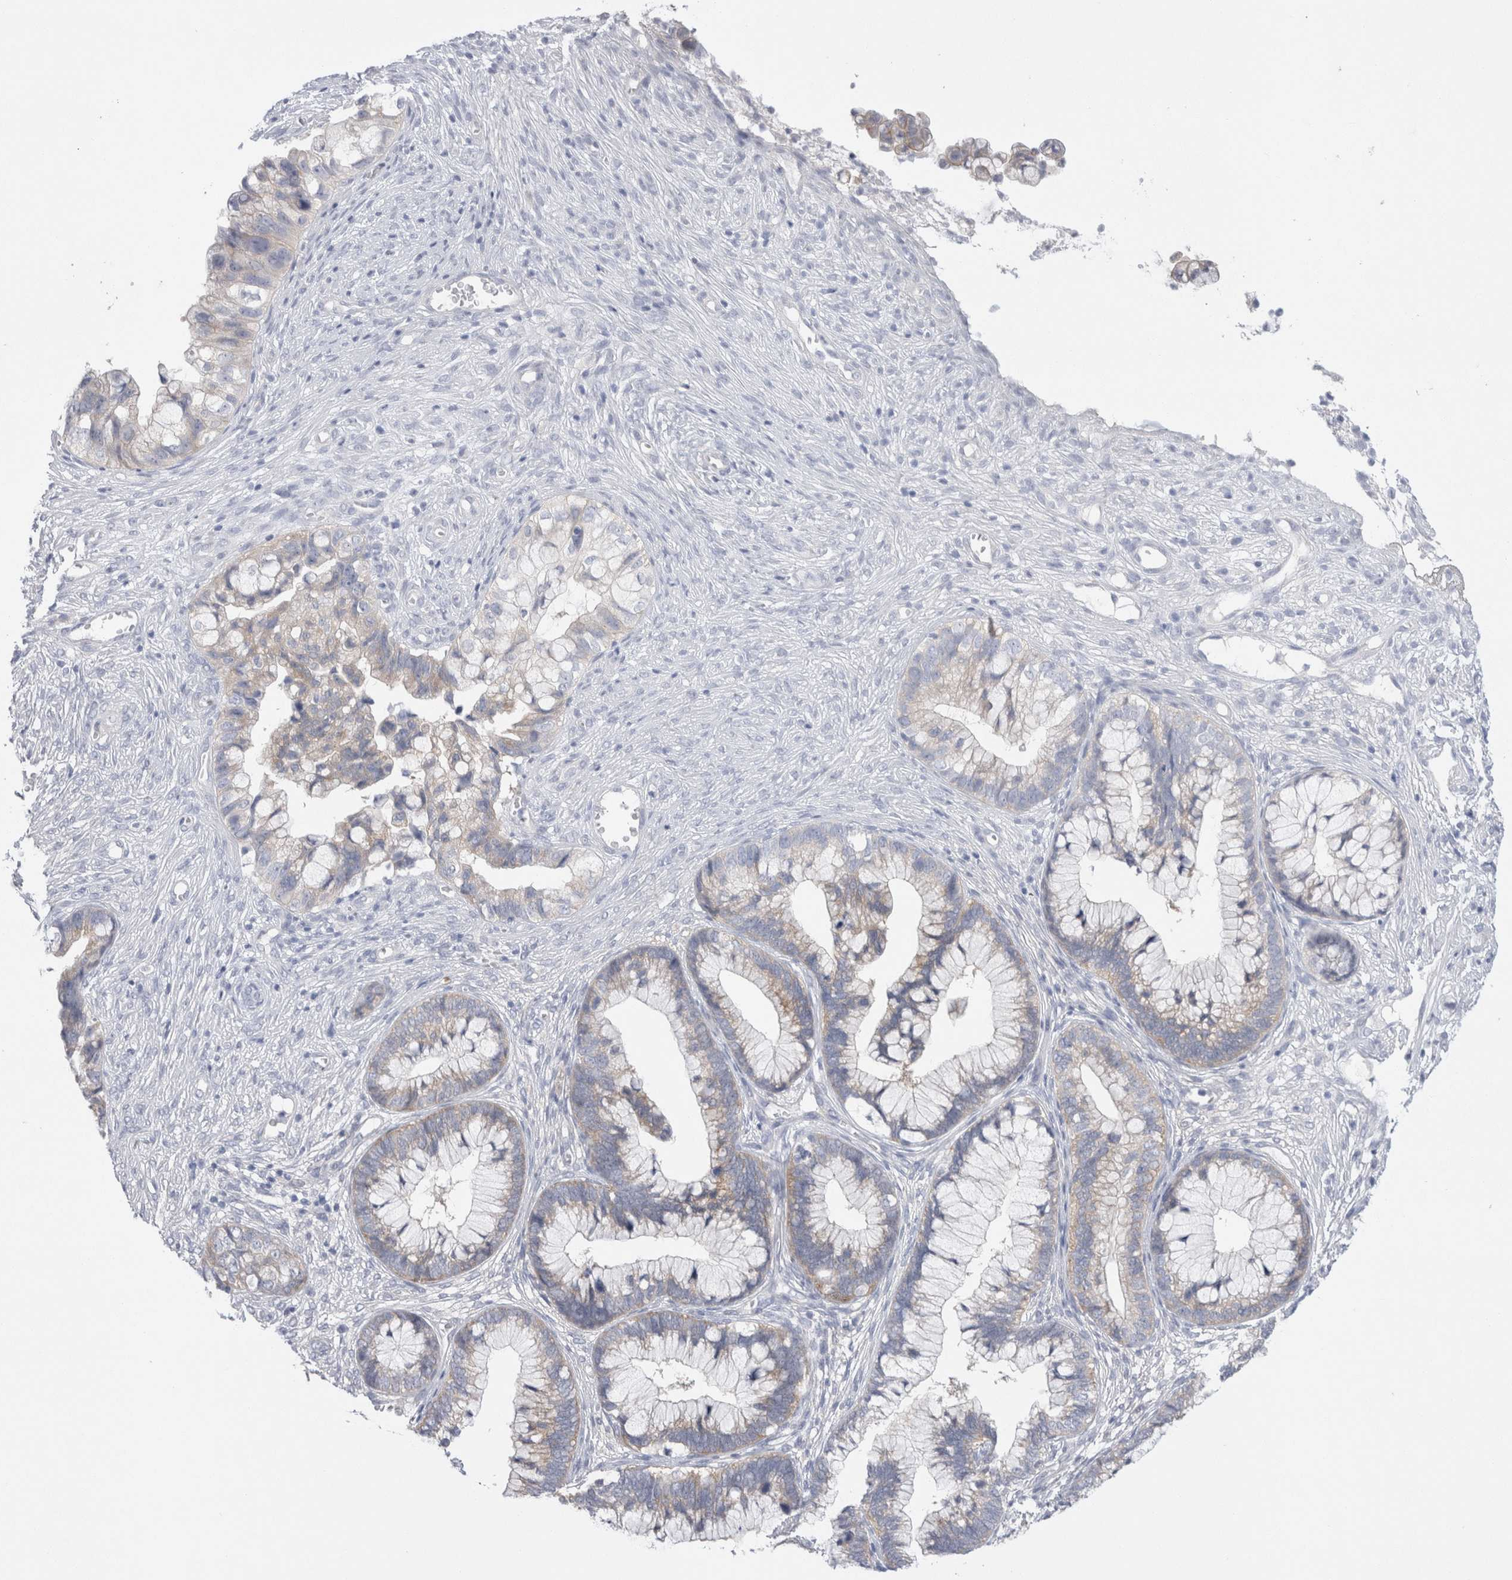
{"staining": {"intensity": "weak", "quantity": "25%-75%", "location": "cytoplasmic/membranous"}, "tissue": "cervical cancer", "cell_type": "Tumor cells", "image_type": "cancer", "snomed": [{"axis": "morphology", "description": "Adenocarcinoma, NOS"}, {"axis": "topography", "description": "Cervix"}], "caption": "Immunohistochemical staining of cervical cancer (adenocarcinoma) exhibits weak cytoplasmic/membranous protein expression in approximately 25%-75% of tumor cells.", "gene": "WIPF2", "patient": {"sex": "female", "age": 44}}